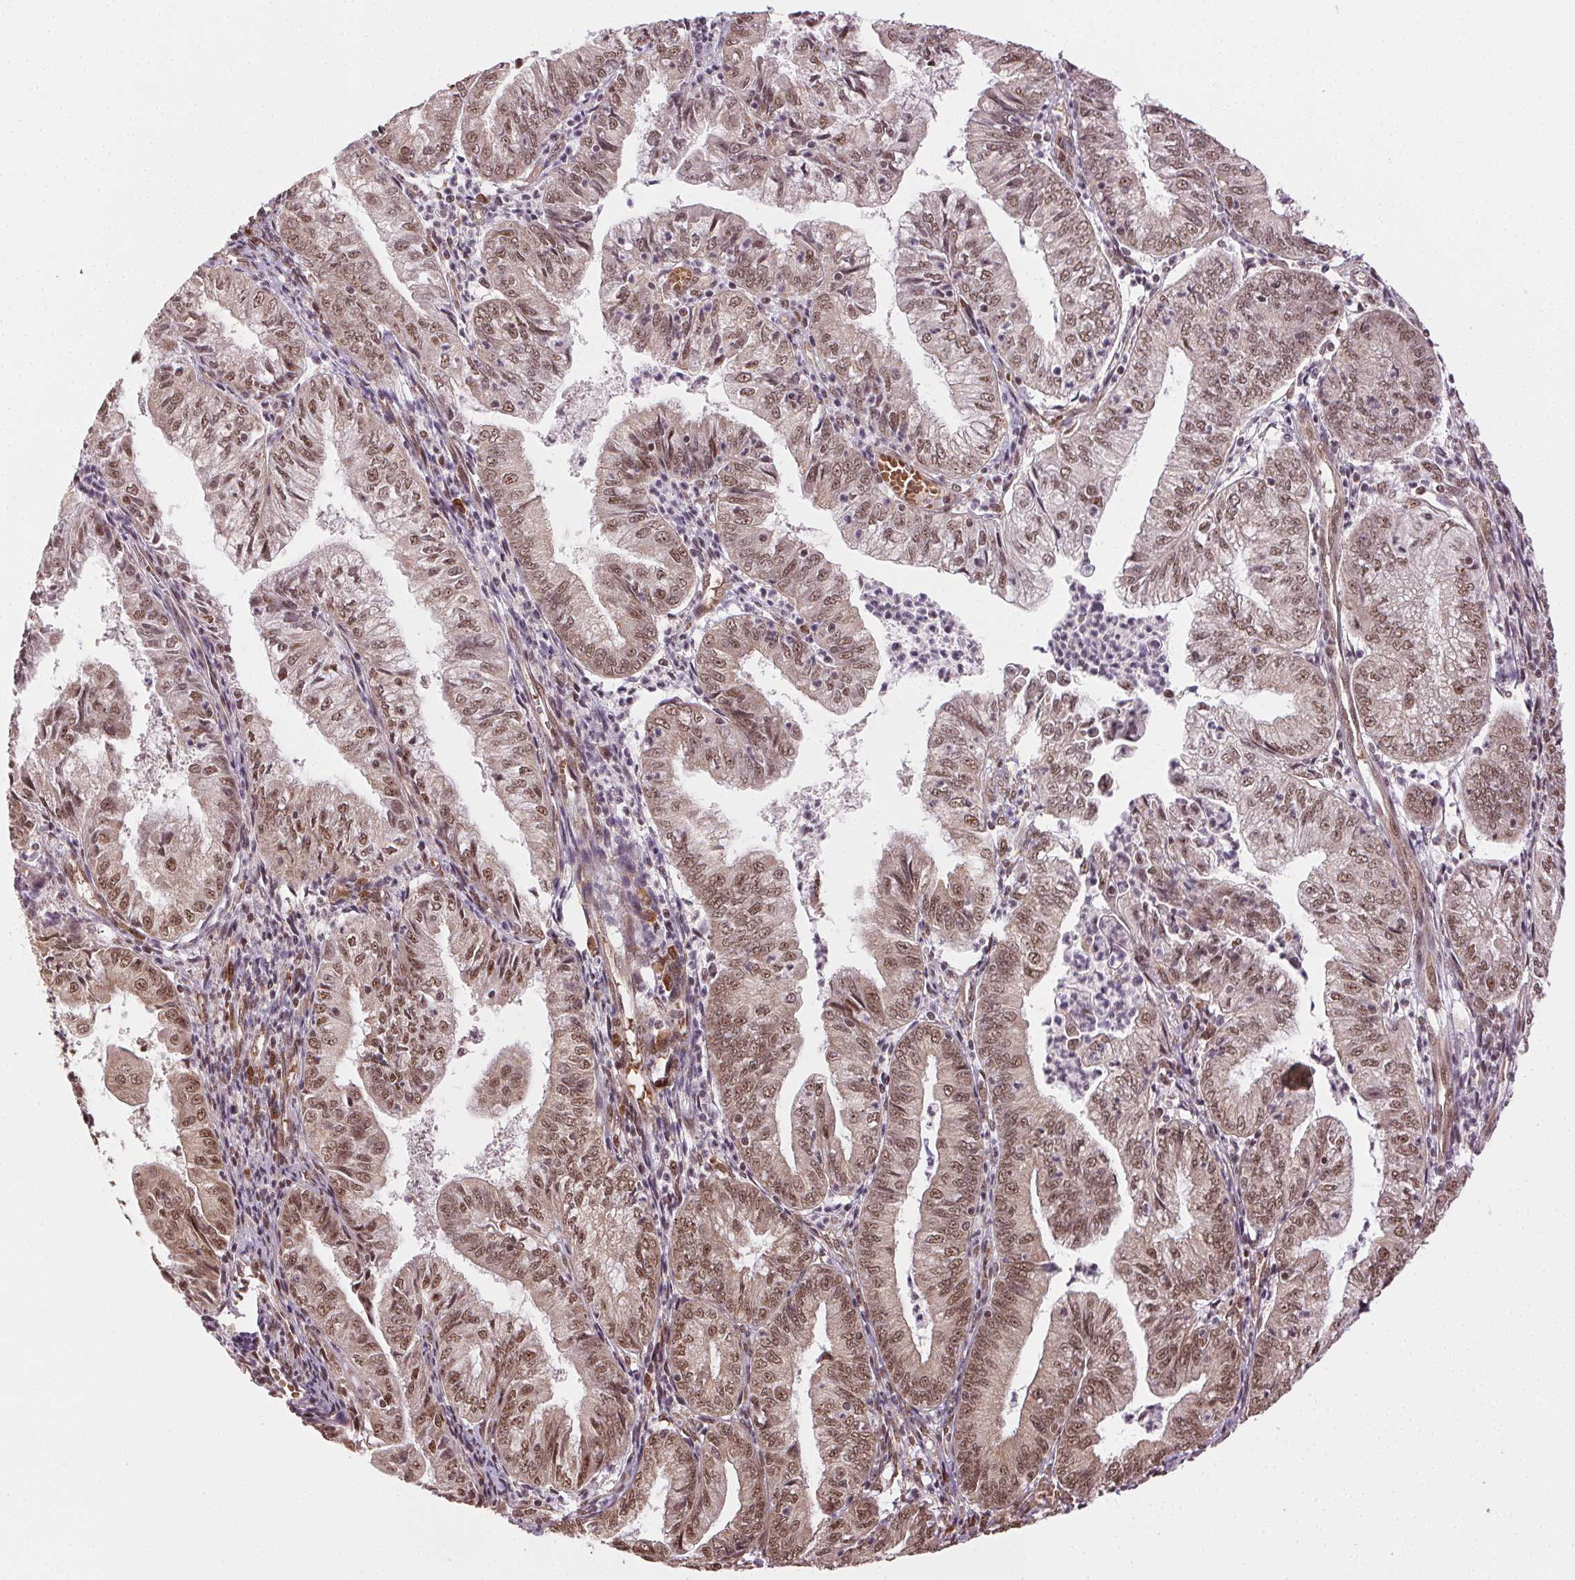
{"staining": {"intensity": "moderate", "quantity": ">75%", "location": "nuclear"}, "tissue": "endometrial cancer", "cell_type": "Tumor cells", "image_type": "cancer", "snomed": [{"axis": "morphology", "description": "Adenocarcinoma, NOS"}, {"axis": "topography", "description": "Endometrium"}], "caption": "Immunohistochemistry (IHC) staining of endometrial adenocarcinoma, which shows medium levels of moderate nuclear staining in about >75% of tumor cells indicating moderate nuclear protein expression. The staining was performed using DAB (brown) for protein detection and nuclei were counterstained in hematoxylin (blue).", "gene": "TREML4", "patient": {"sex": "female", "age": 55}}